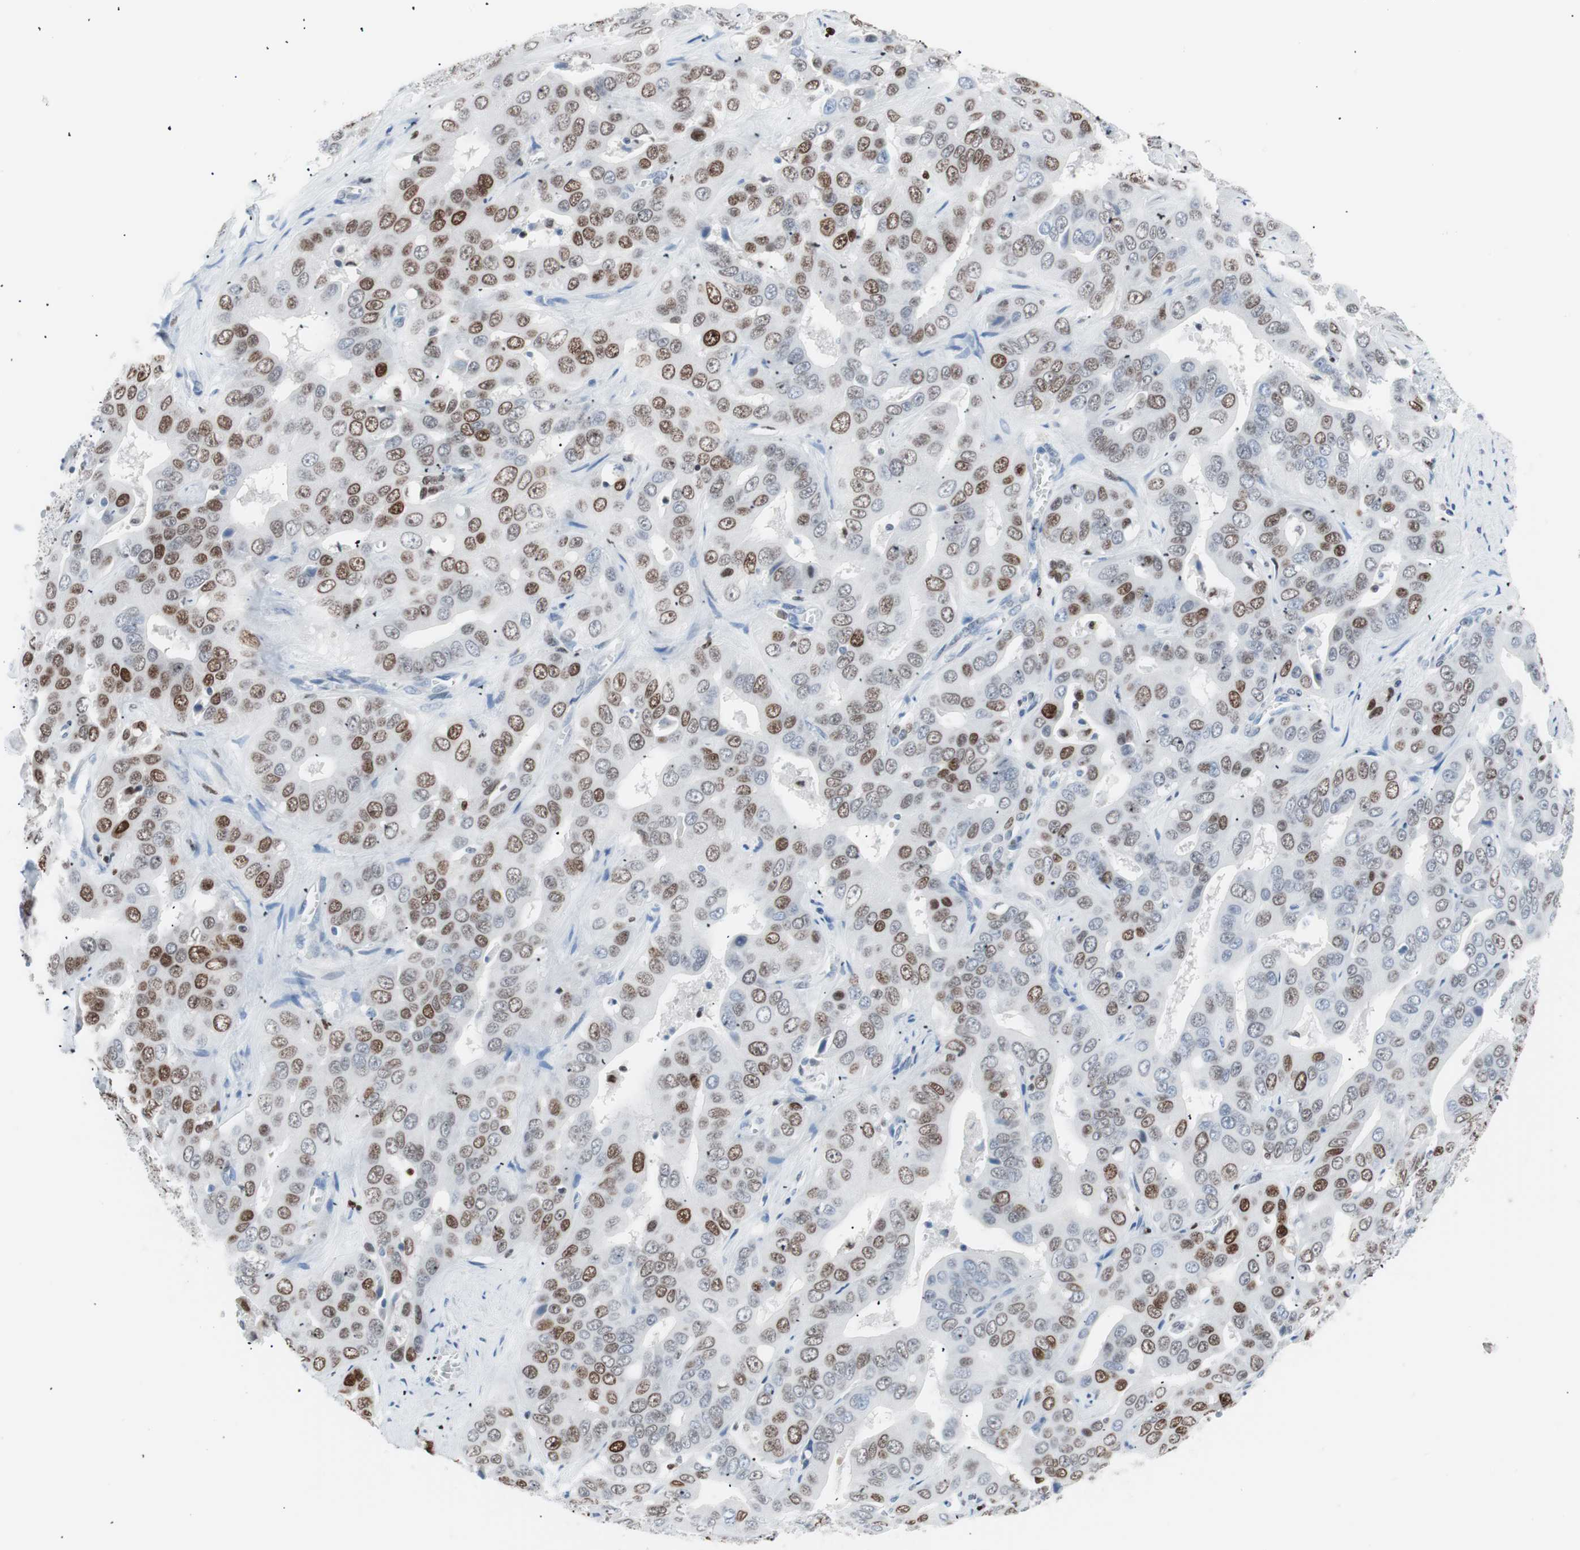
{"staining": {"intensity": "moderate", "quantity": ">75%", "location": "nuclear"}, "tissue": "liver cancer", "cell_type": "Tumor cells", "image_type": "cancer", "snomed": [{"axis": "morphology", "description": "Cholangiocarcinoma"}, {"axis": "topography", "description": "Liver"}], "caption": "Cholangiocarcinoma (liver) stained for a protein (brown) demonstrates moderate nuclear positive staining in about >75% of tumor cells.", "gene": "CEBPB", "patient": {"sex": "female", "age": 52}}